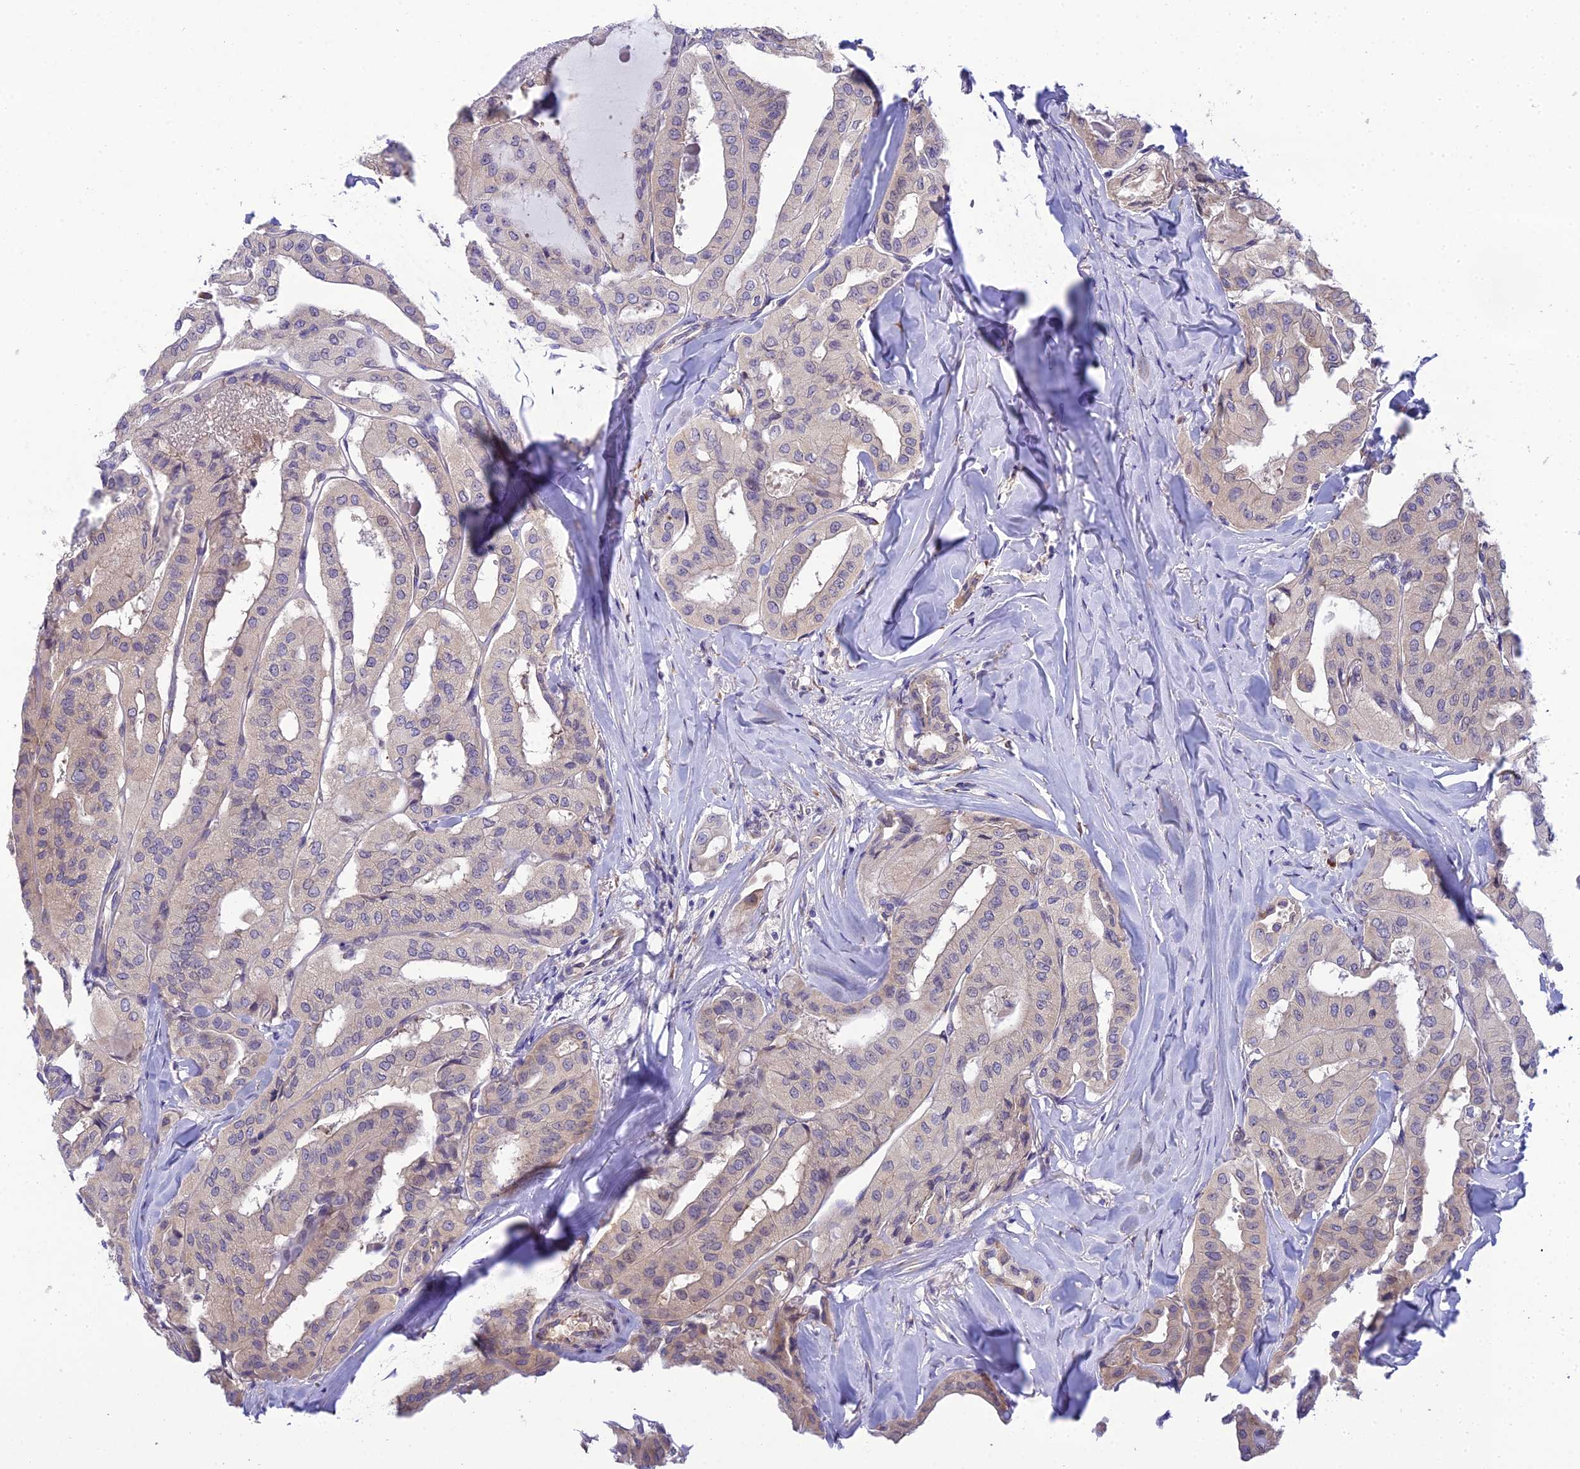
{"staining": {"intensity": "weak", "quantity": "<25%", "location": "cytoplasmic/membranous"}, "tissue": "thyroid cancer", "cell_type": "Tumor cells", "image_type": "cancer", "snomed": [{"axis": "morphology", "description": "Papillary adenocarcinoma, NOS"}, {"axis": "topography", "description": "Thyroid gland"}], "caption": "Immunohistochemical staining of thyroid cancer shows no significant positivity in tumor cells.", "gene": "CLCN7", "patient": {"sex": "female", "age": 59}}